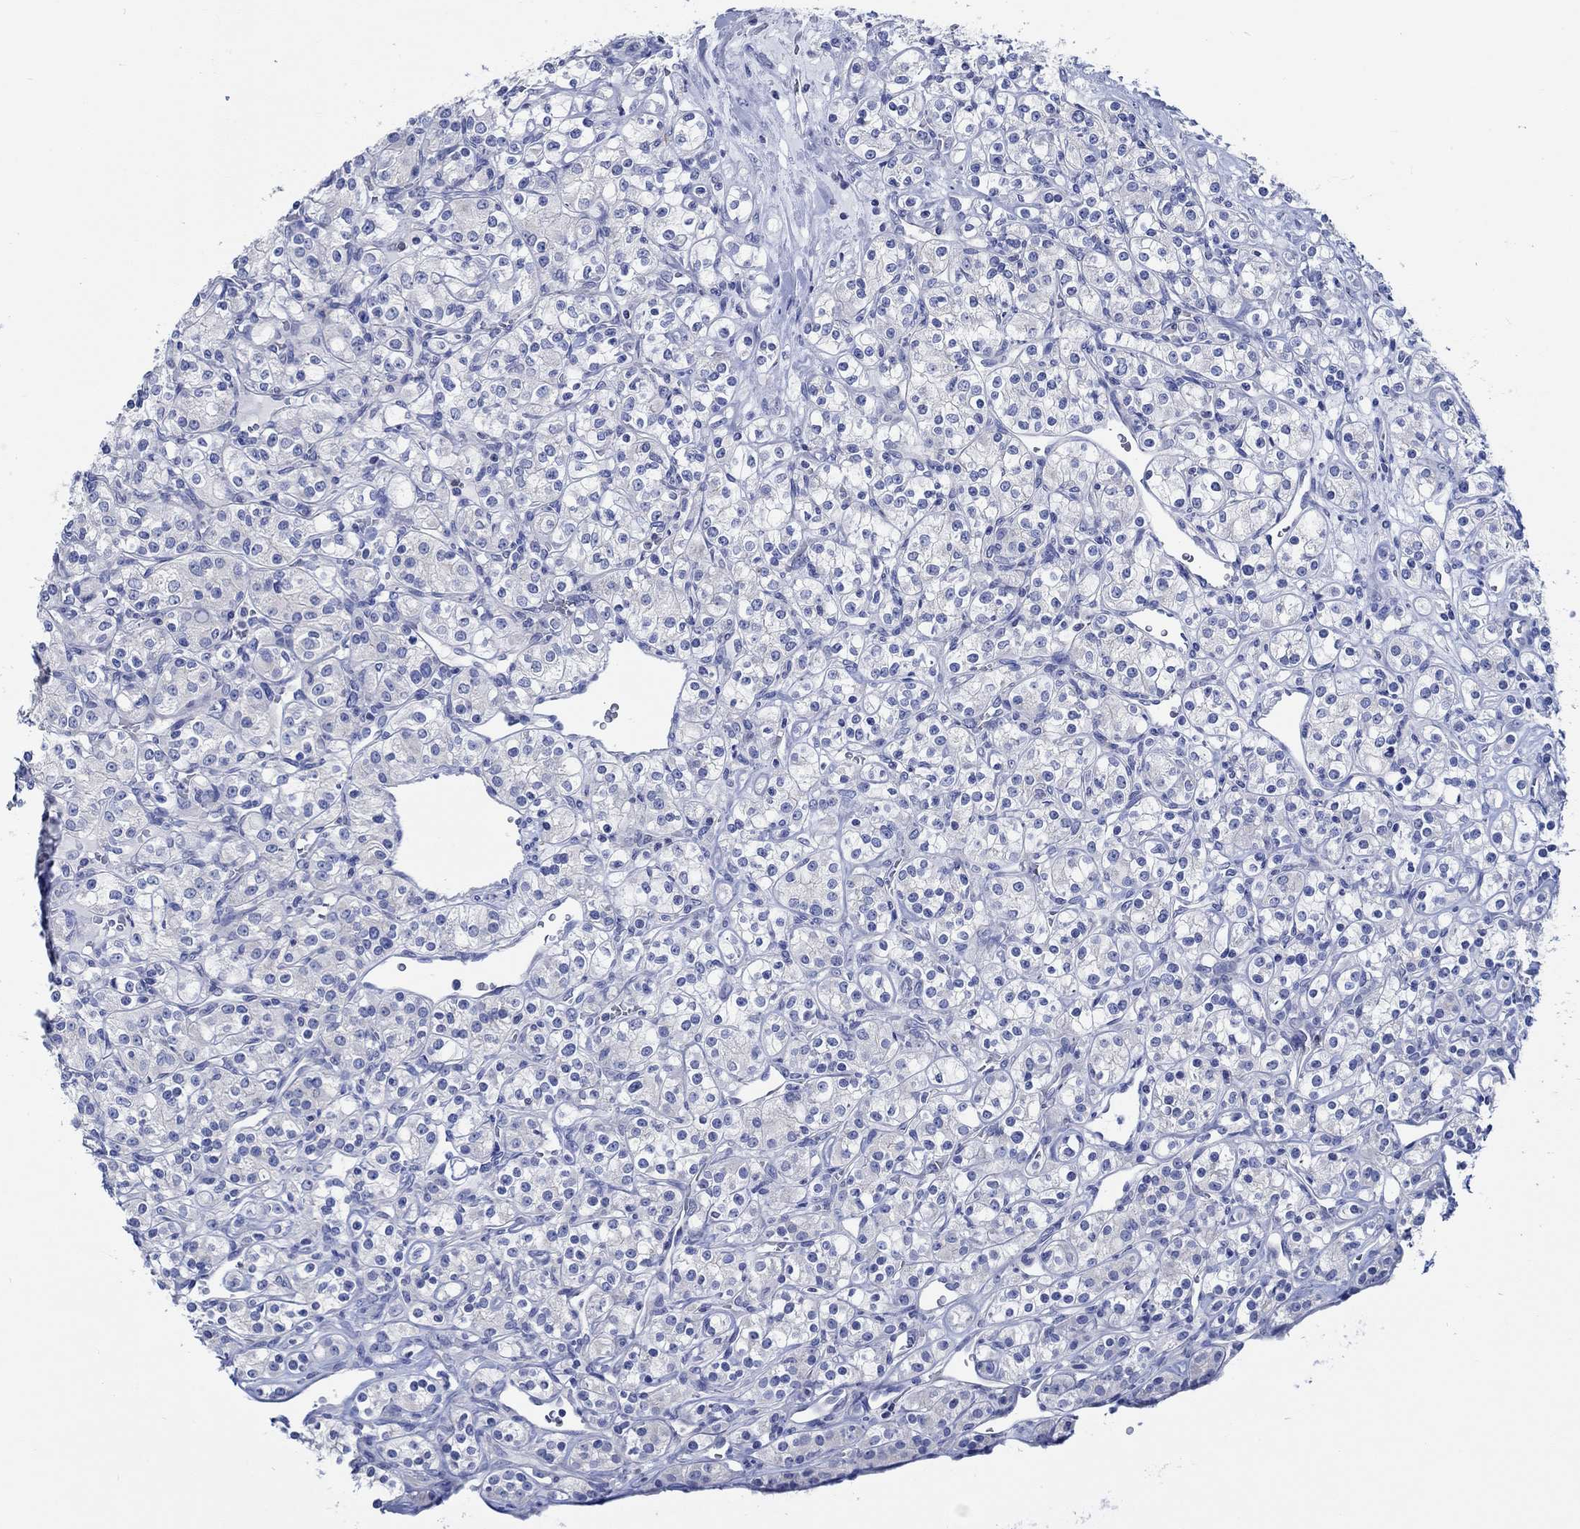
{"staining": {"intensity": "negative", "quantity": "none", "location": "none"}, "tissue": "renal cancer", "cell_type": "Tumor cells", "image_type": "cancer", "snomed": [{"axis": "morphology", "description": "Adenocarcinoma, NOS"}, {"axis": "topography", "description": "Kidney"}], "caption": "Protein analysis of adenocarcinoma (renal) reveals no significant staining in tumor cells.", "gene": "PTPRN2", "patient": {"sex": "male", "age": 77}}